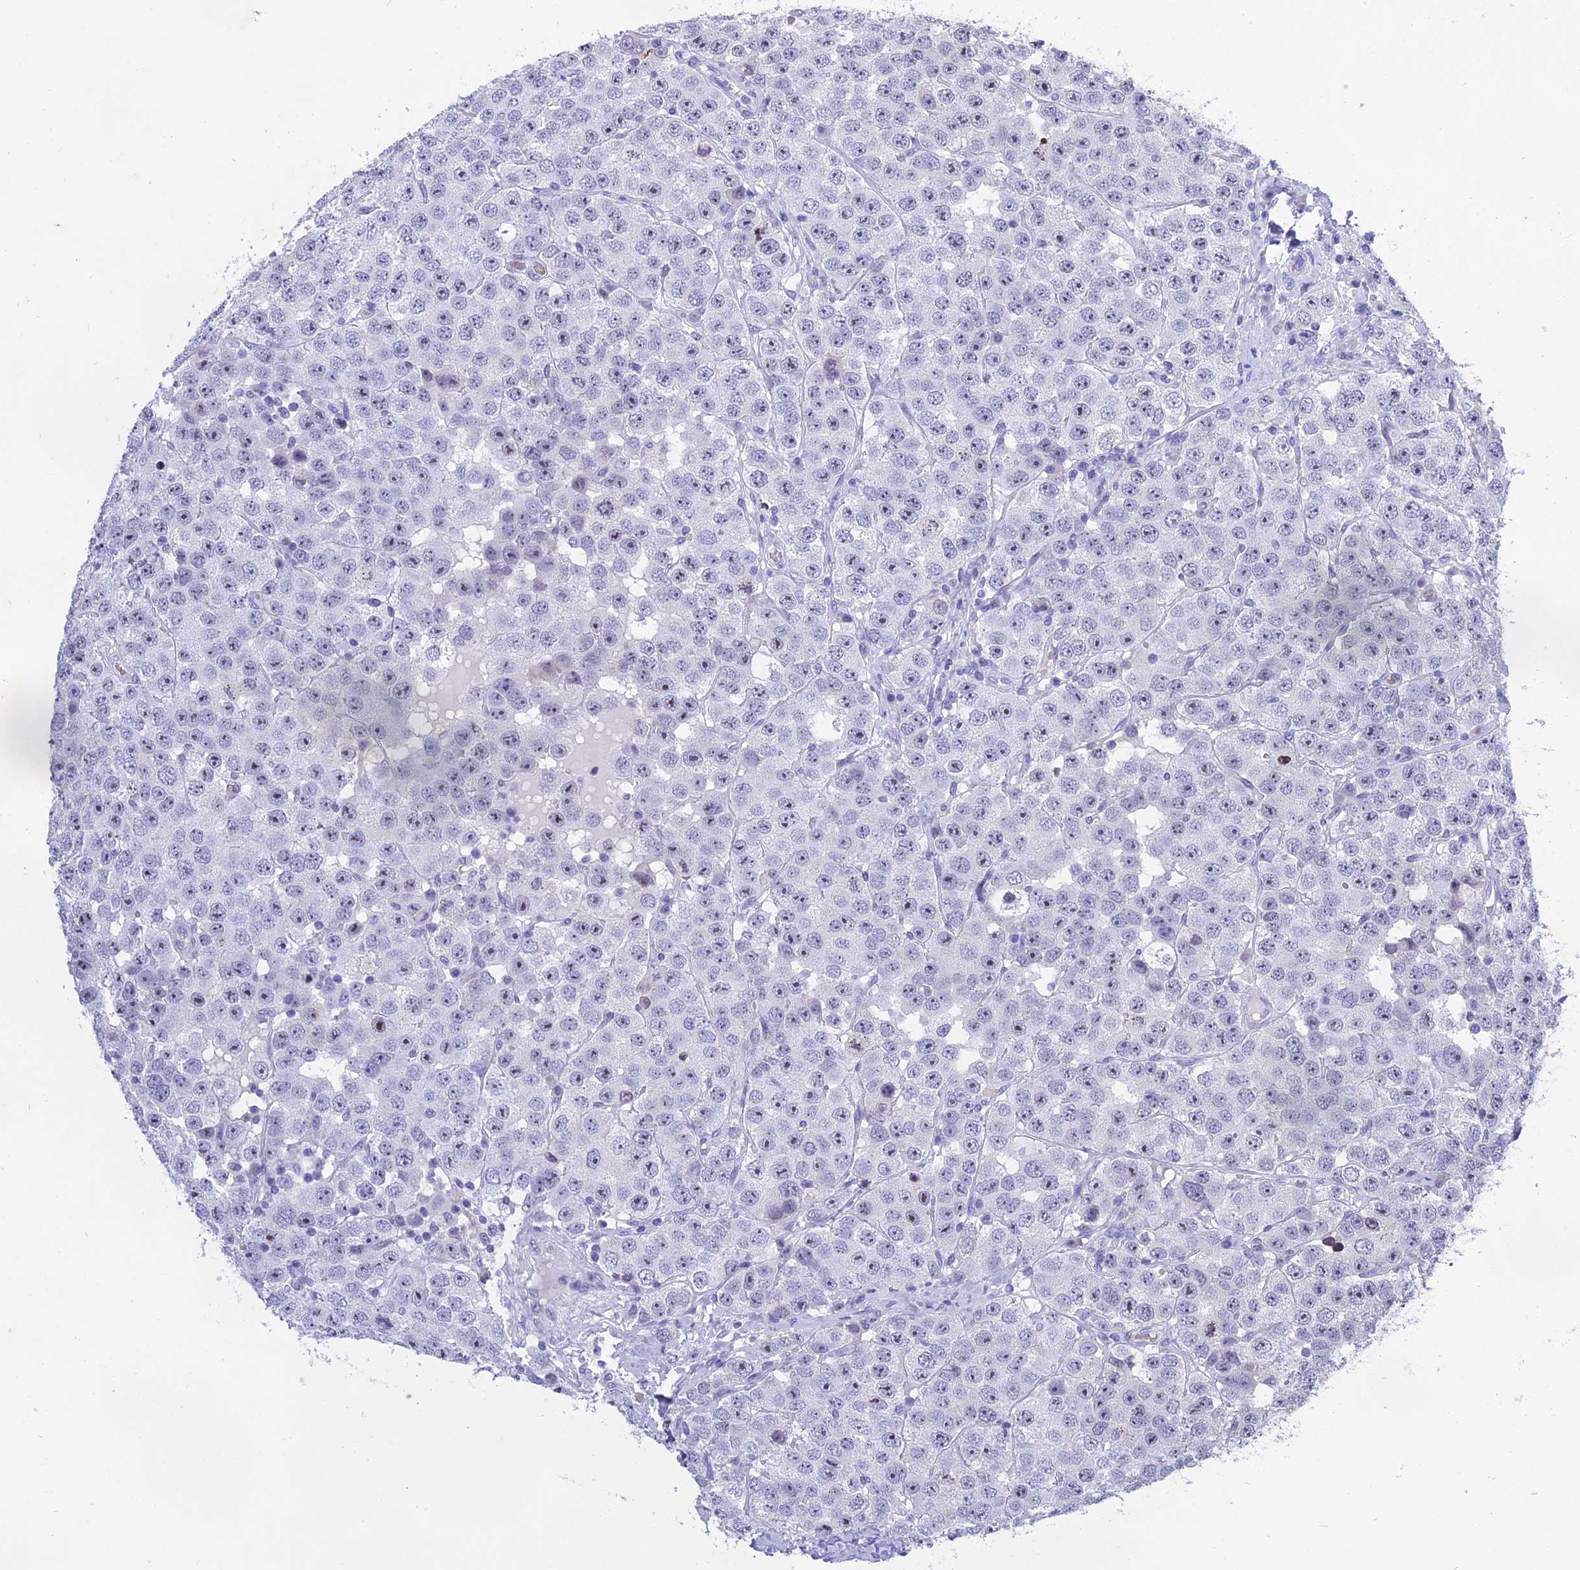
{"staining": {"intensity": "negative", "quantity": "none", "location": "none"}, "tissue": "testis cancer", "cell_type": "Tumor cells", "image_type": "cancer", "snomed": [{"axis": "morphology", "description": "Seminoma, NOS"}, {"axis": "topography", "description": "Testis"}], "caption": "This is an immunohistochemistry (IHC) histopathology image of testis seminoma. There is no positivity in tumor cells.", "gene": "KNOP1", "patient": {"sex": "male", "age": 28}}